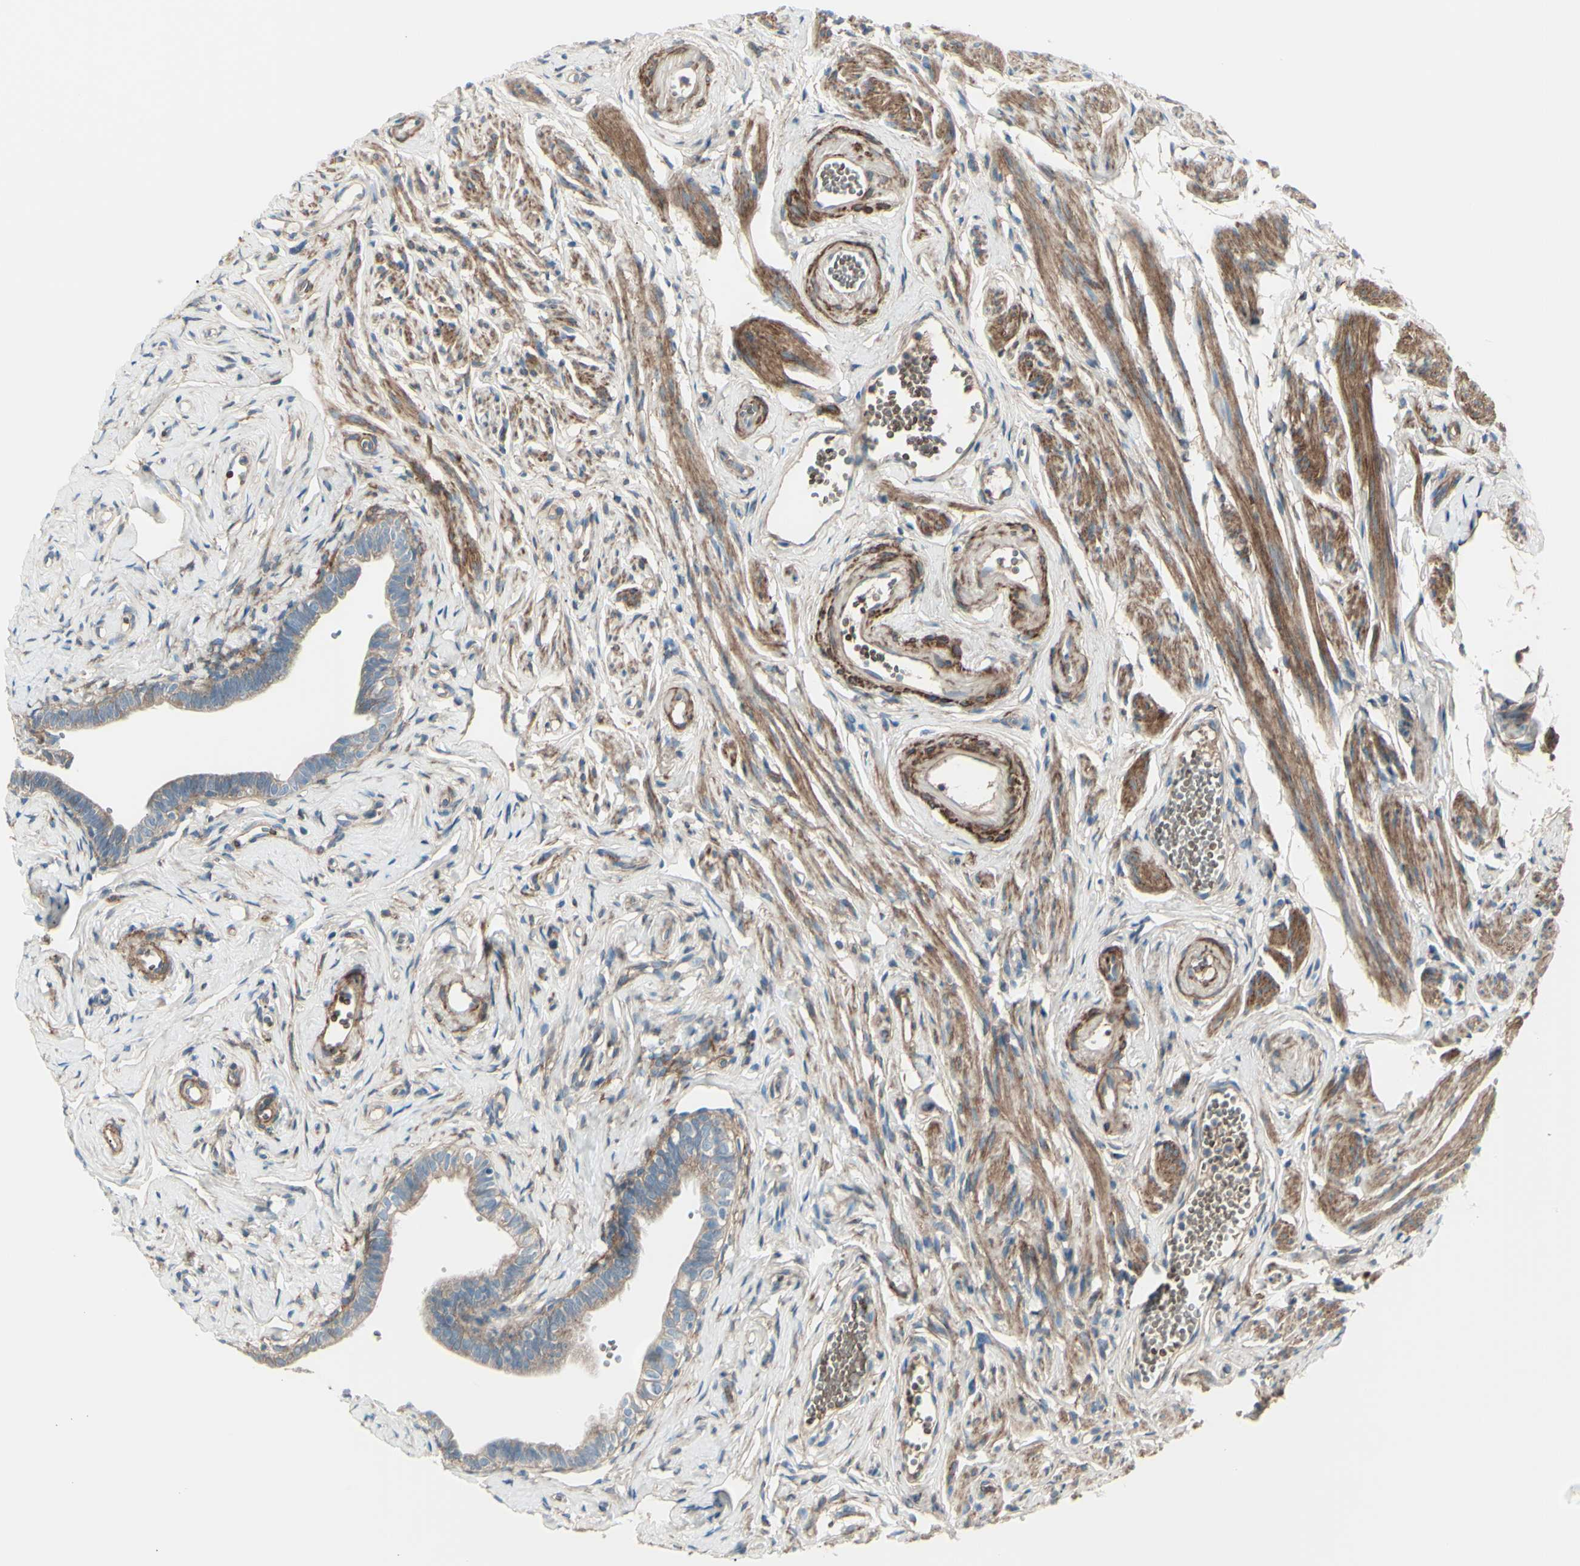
{"staining": {"intensity": "weak", "quantity": ">75%", "location": "cytoplasmic/membranous"}, "tissue": "fallopian tube", "cell_type": "Glandular cells", "image_type": "normal", "snomed": [{"axis": "morphology", "description": "Normal tissue, NOS"}, {"axis": "topography", "description": "Fallopian tube"}], "caption": "Immunohistochemical staining of normal human fallopian tube shows >75% levels of weak cytoplasmic/membranous protein staining in about >75% of glandular cells.", "gene": "PCDHGA10", "patient": {"sex": "female", "age": 71}}